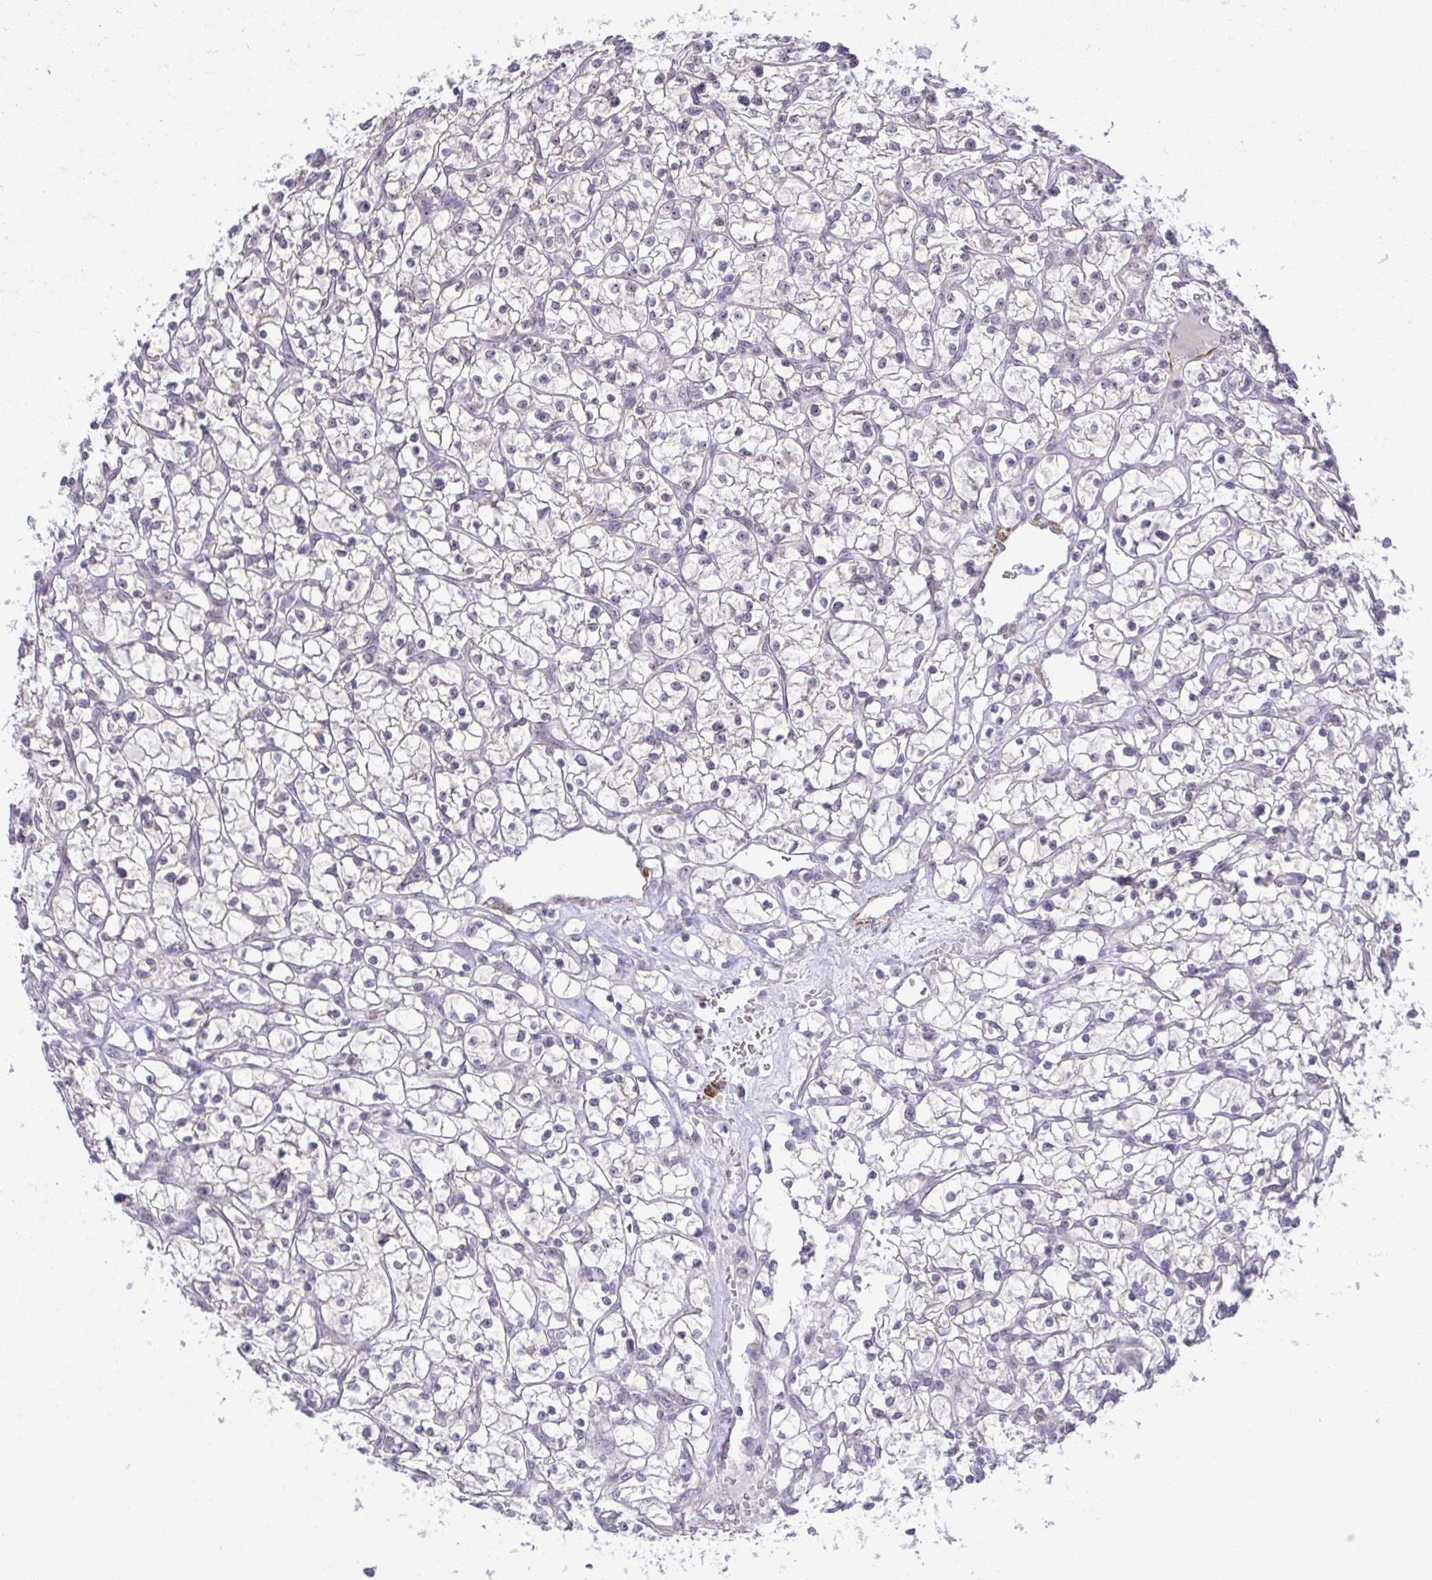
{"staining": {"intensity": "negative", "quantity": "none", "location": "none"}, "tissue": "renal cancer", "cell_type": "Tumor cells", "image_type": "cancer", "snomed": [{"axis": "morphology", "description": "Adenocarcinoma, NOS"}, {"axis": "topography", "description": "Kidney"}], "caption": "Tumor cells are negative for brown protein staining in renal cancer (adenocarcinoma).", "gene": "RSL24D1", "patient": {"sex": "female", "age": 64}}